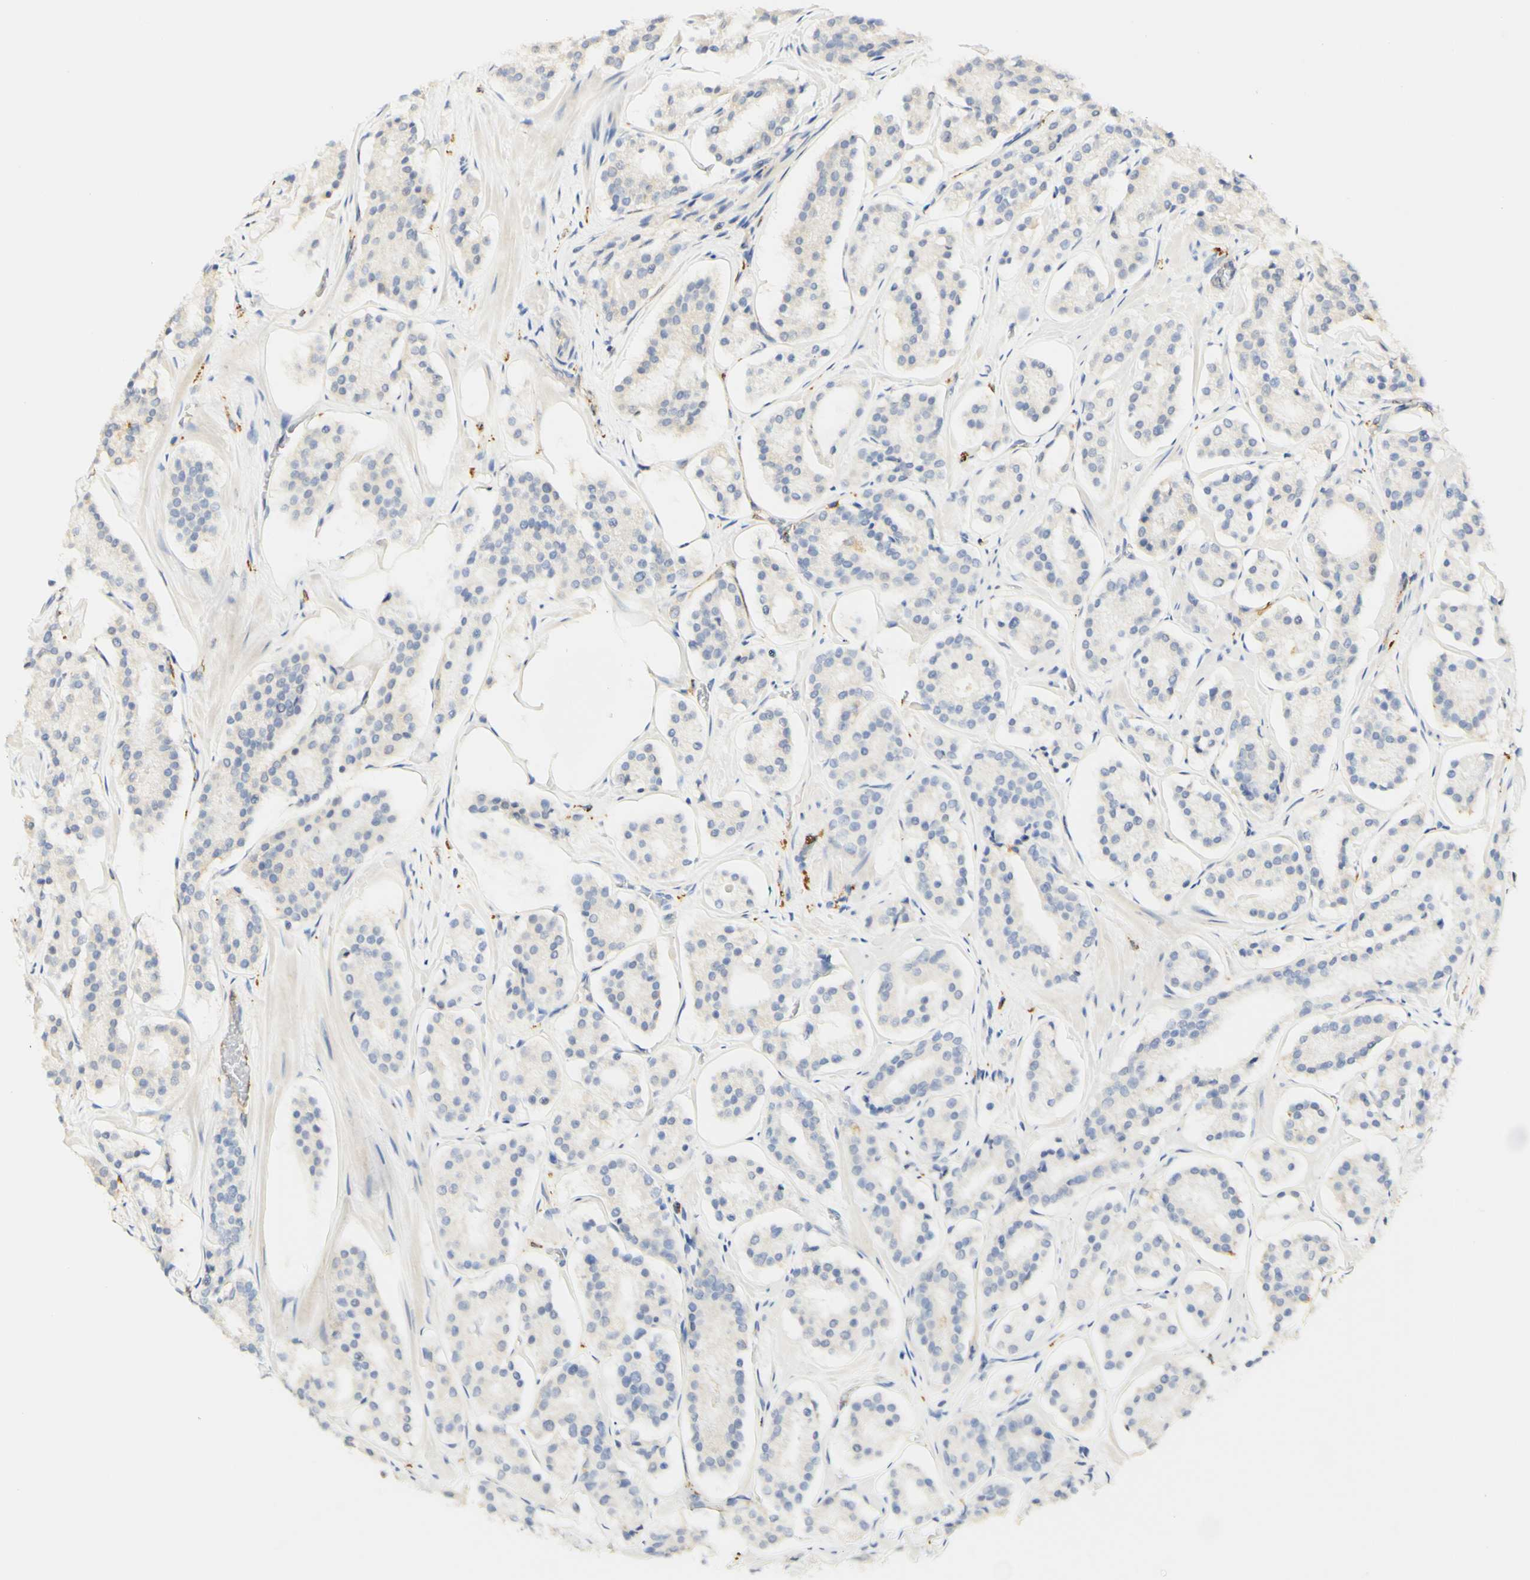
{"staining": {"intensity": "weak", "quantity": "<25%", "location": "cytoplasmic/membranous"}, "tissue": "prostate cancer", "cell_type": "Tumor cells", "image_type": "cancer", "snomed": [{"axis": "morphology", "description": "Adenocarcinoma, High grade"}, {"axis": "topography", "description": "Prostate"}], "caption": "An image of human prostate adenocarcinoma (high-grade) is negative for staining in tumor cells.", "gene": "FCGRT", "patient": {"sex": "male", "age": 60}}